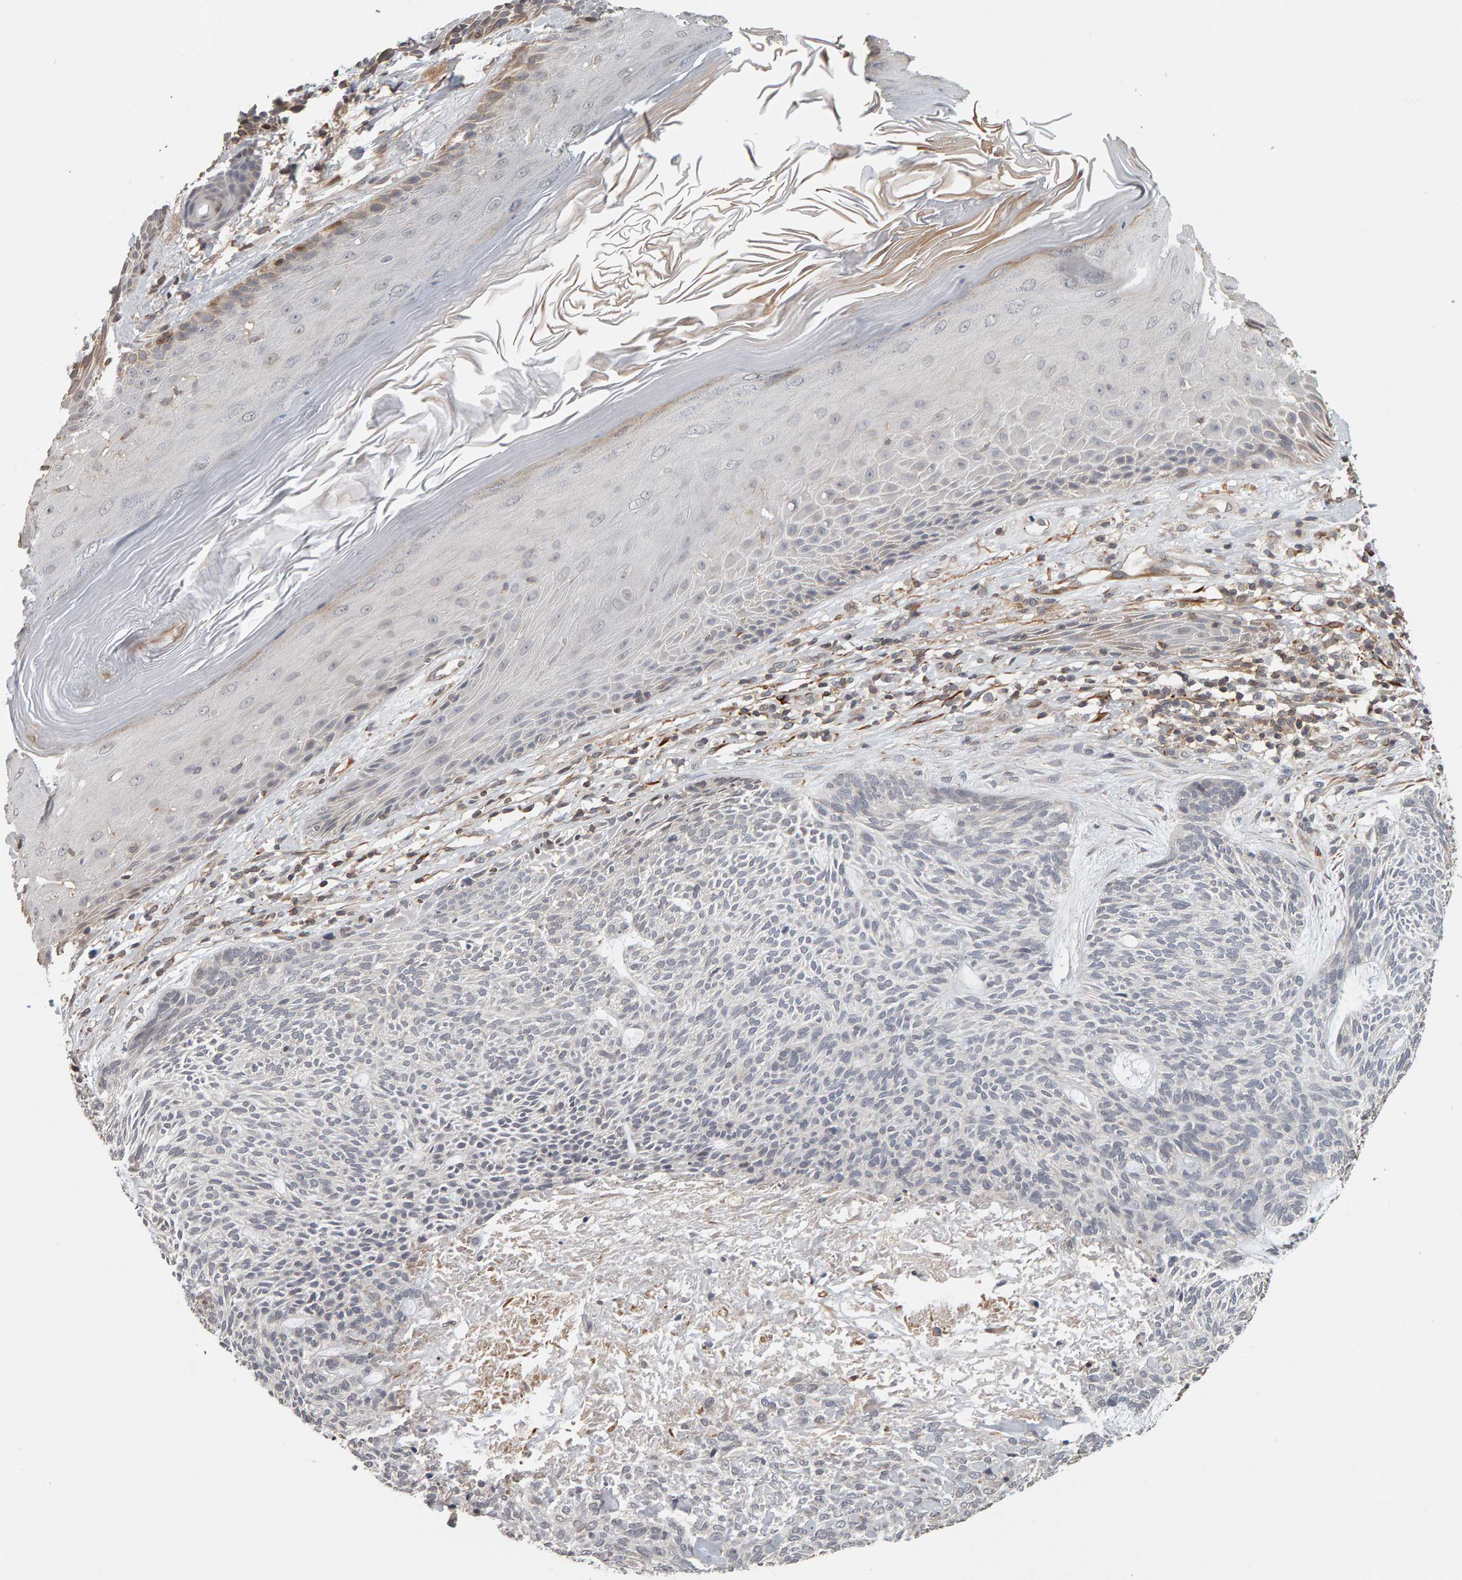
{"staining": {"intensity": "negative", "quantity": "none", "location": "none"}, "tissue": "skin cancer", "cell_type": "Tumor cells", "image_type": "cancer", "snomed": [{"axis": "morphology", "description": "Basal cell carcinoma"}, {"axis": "topography", "description": "Skin"}], "caption": "Protein analysis of skin basal cell carcinoma demonstrates no significant positivity in tumor cells.", "gene": "TEFM", "patient": {"sex": "male", "age": 55}}